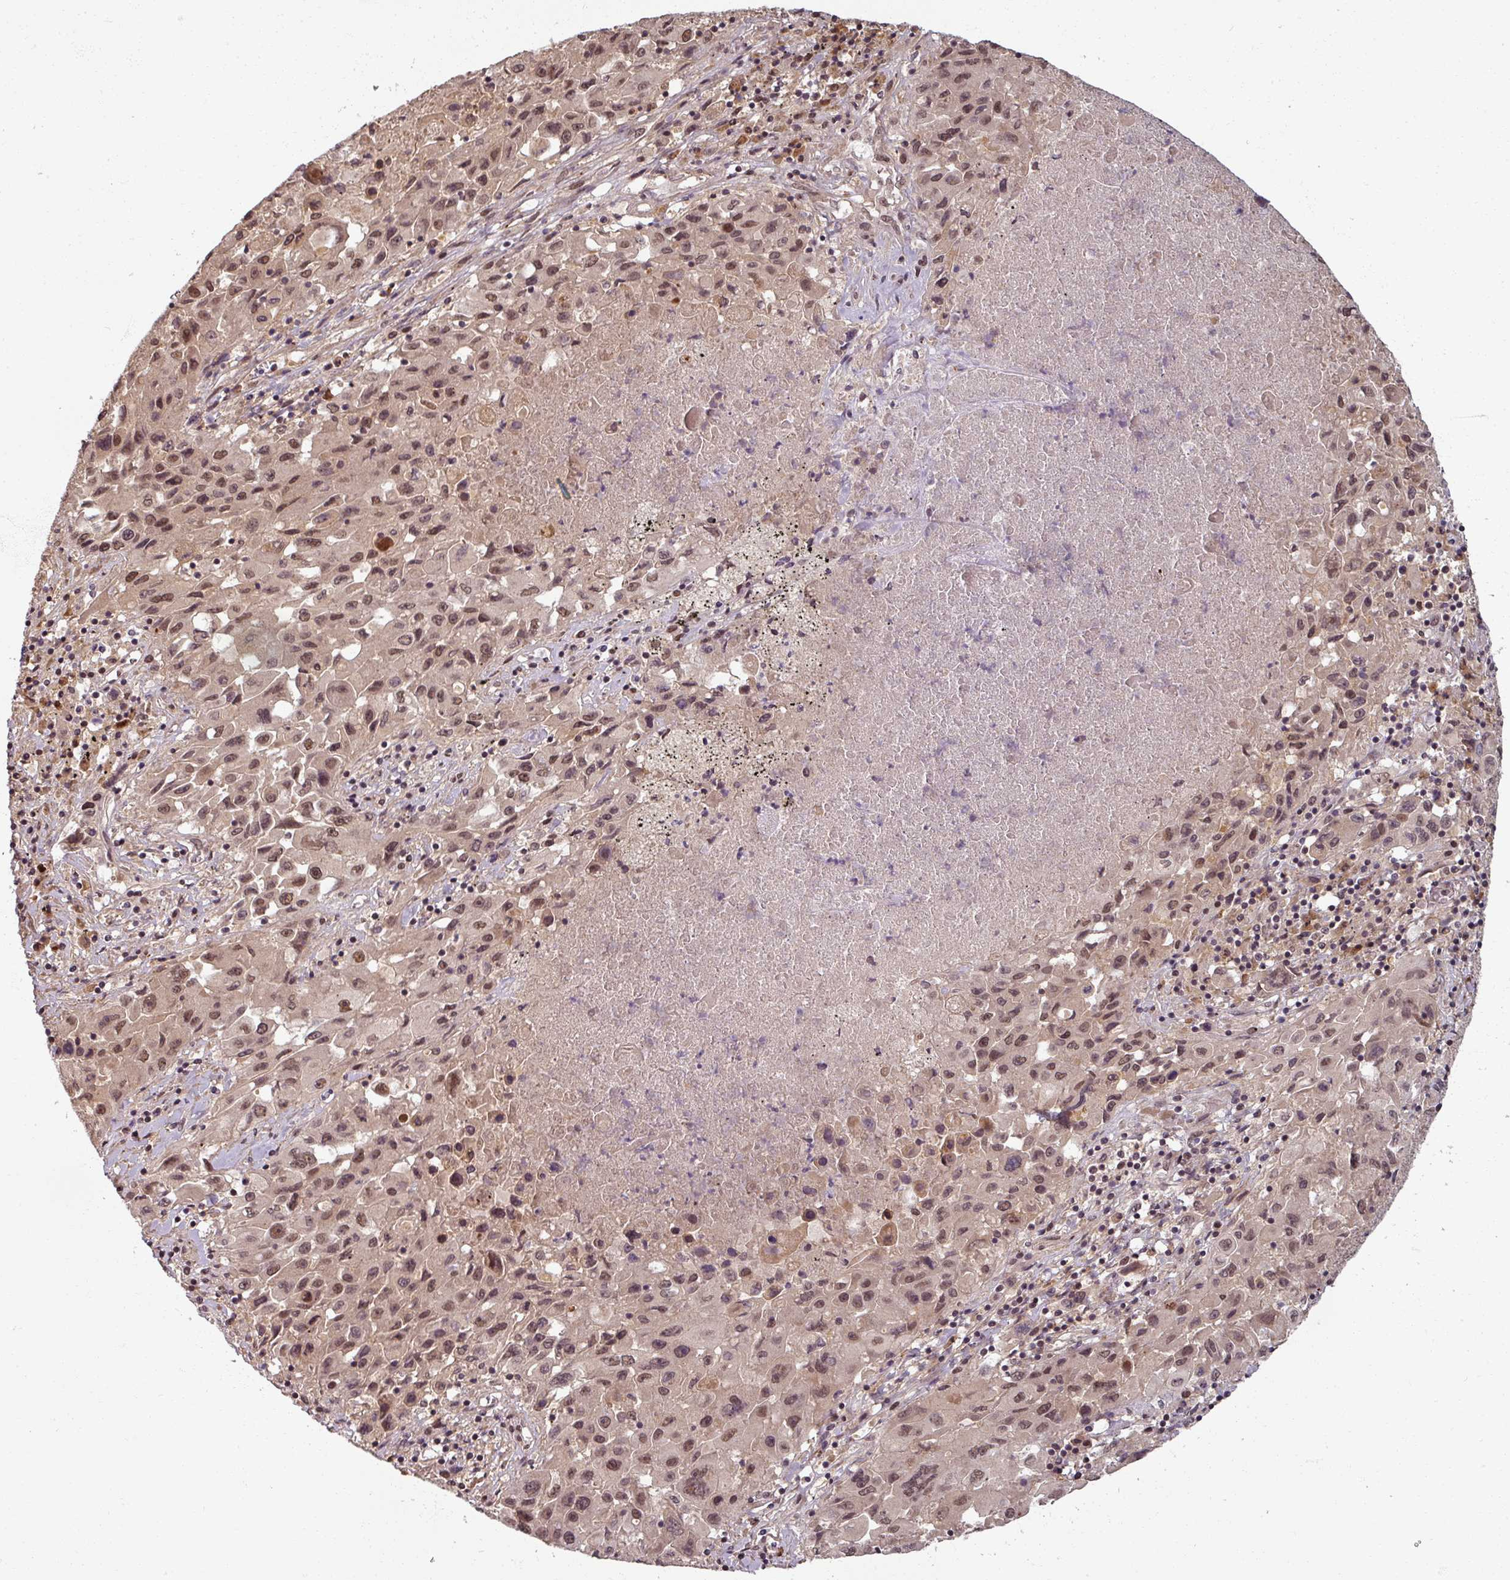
{"staining": {"intensity": "moderate", "quantity": "25%-75%", "location": "nuclear"}, "tissue": "lung cancer", "cell_type": "Tumor cells", "image_type": "cancer", "snomed": [{"axis": "morphology", "description": "Squamous cell carcinoma, NOS"}, {"axis": "topography", "description": "Lung"}], "caption": "DAB immunohistochemical staining of squamous cell carcinoma (lung) displays moderate nuclear protein staining in about 25%-75% of tumor cells.", "gene": "POLR2G", "patient": {"sex": "male", "age": 63}}